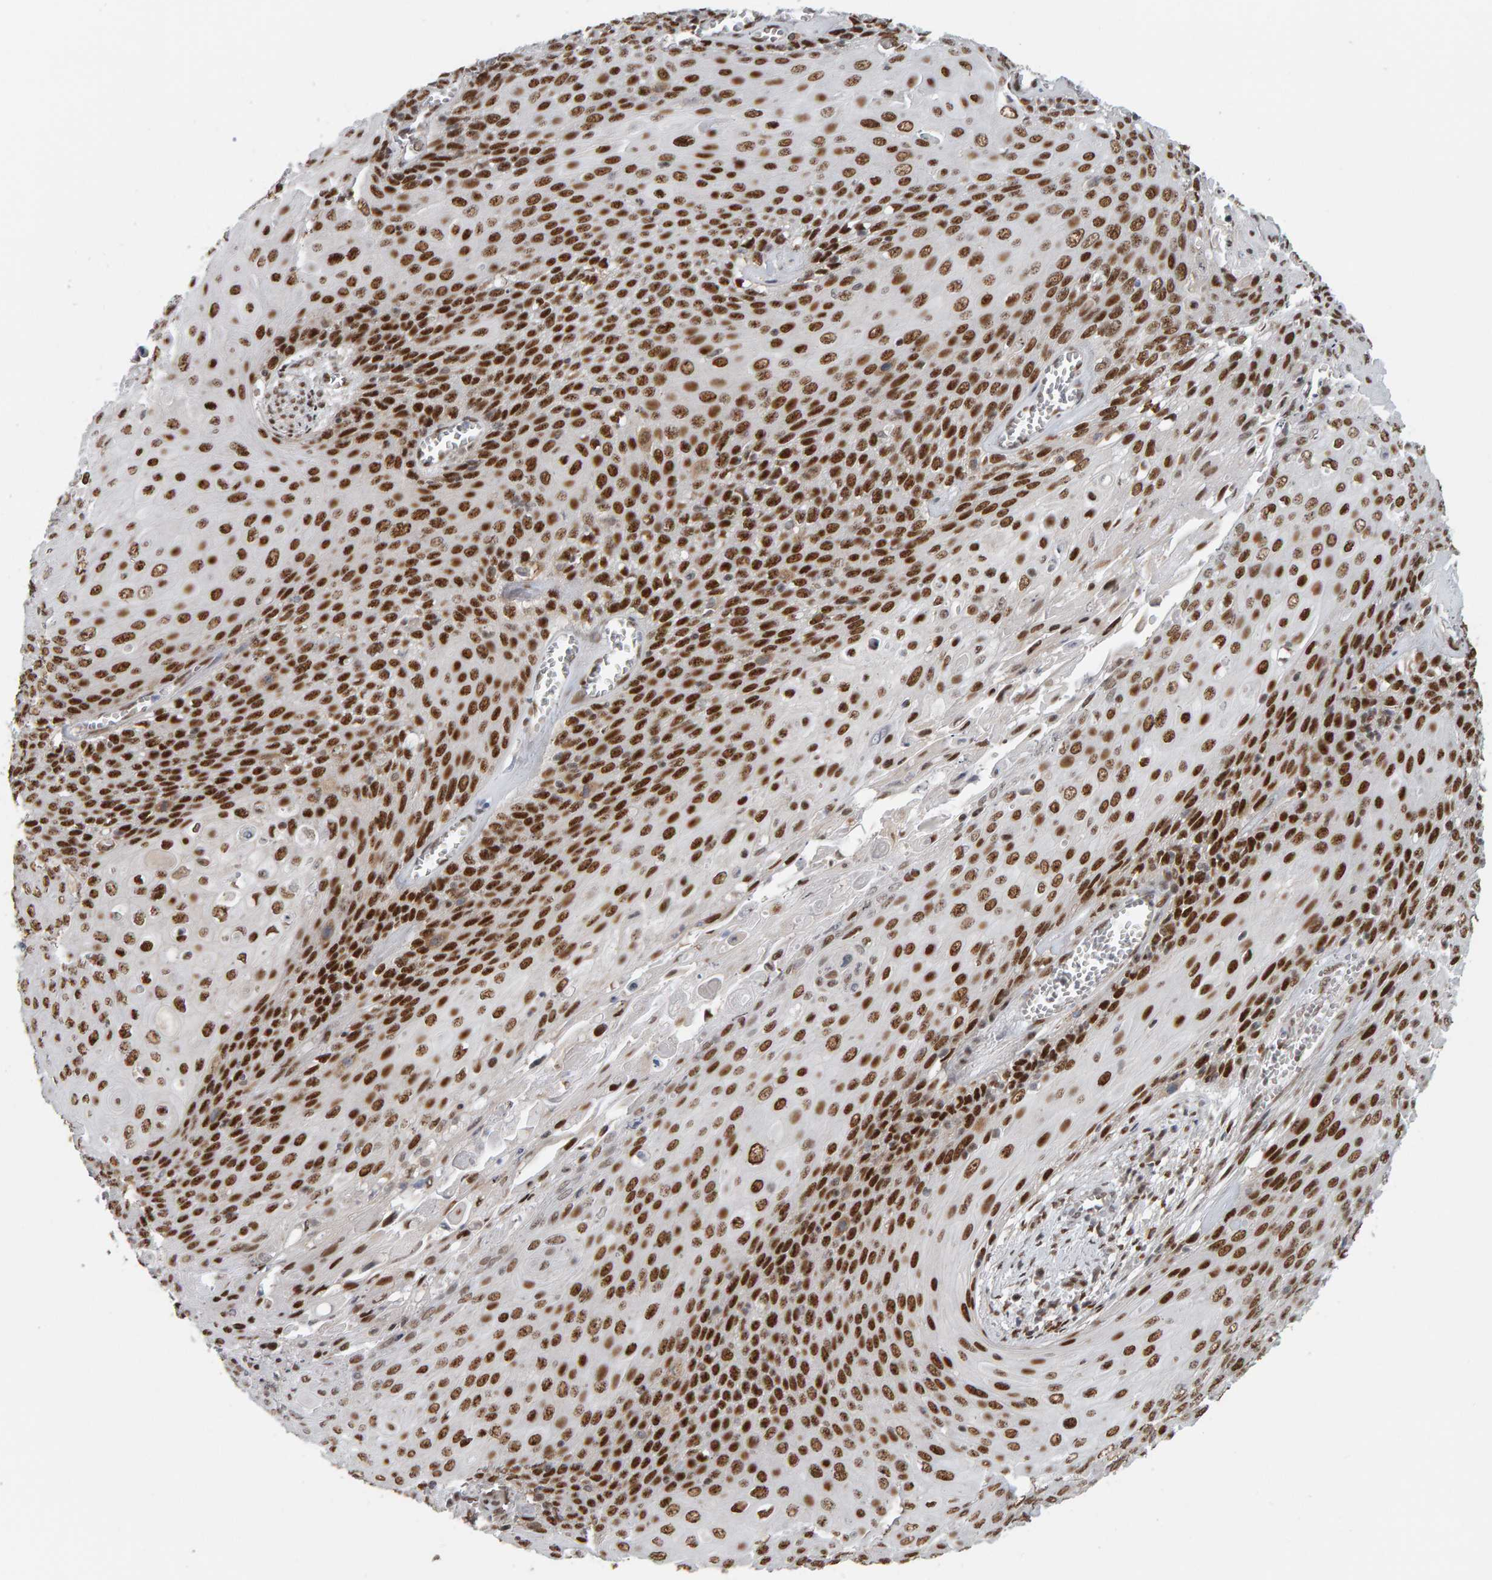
{"staining": {"intensity": "strong", "quantity": ">75%", "location": "nuclear"}, "tissue": "cervical cancer", "cell_type": "Tumor cells", "image_type": "cancer", "snomed": [{"axis": "morphology", "description": "Squamous cell carcinoma, NOS"}, {"axis": "topography", "description": "Cervix"}], "caption": "A micrograph of human cervical squamous cell carcinoma stained for a protein reveals strong nuclear brown staining in tumor cells.", "gene": "ATF7IP", "patient": {"sex": "female", "age": 39}}